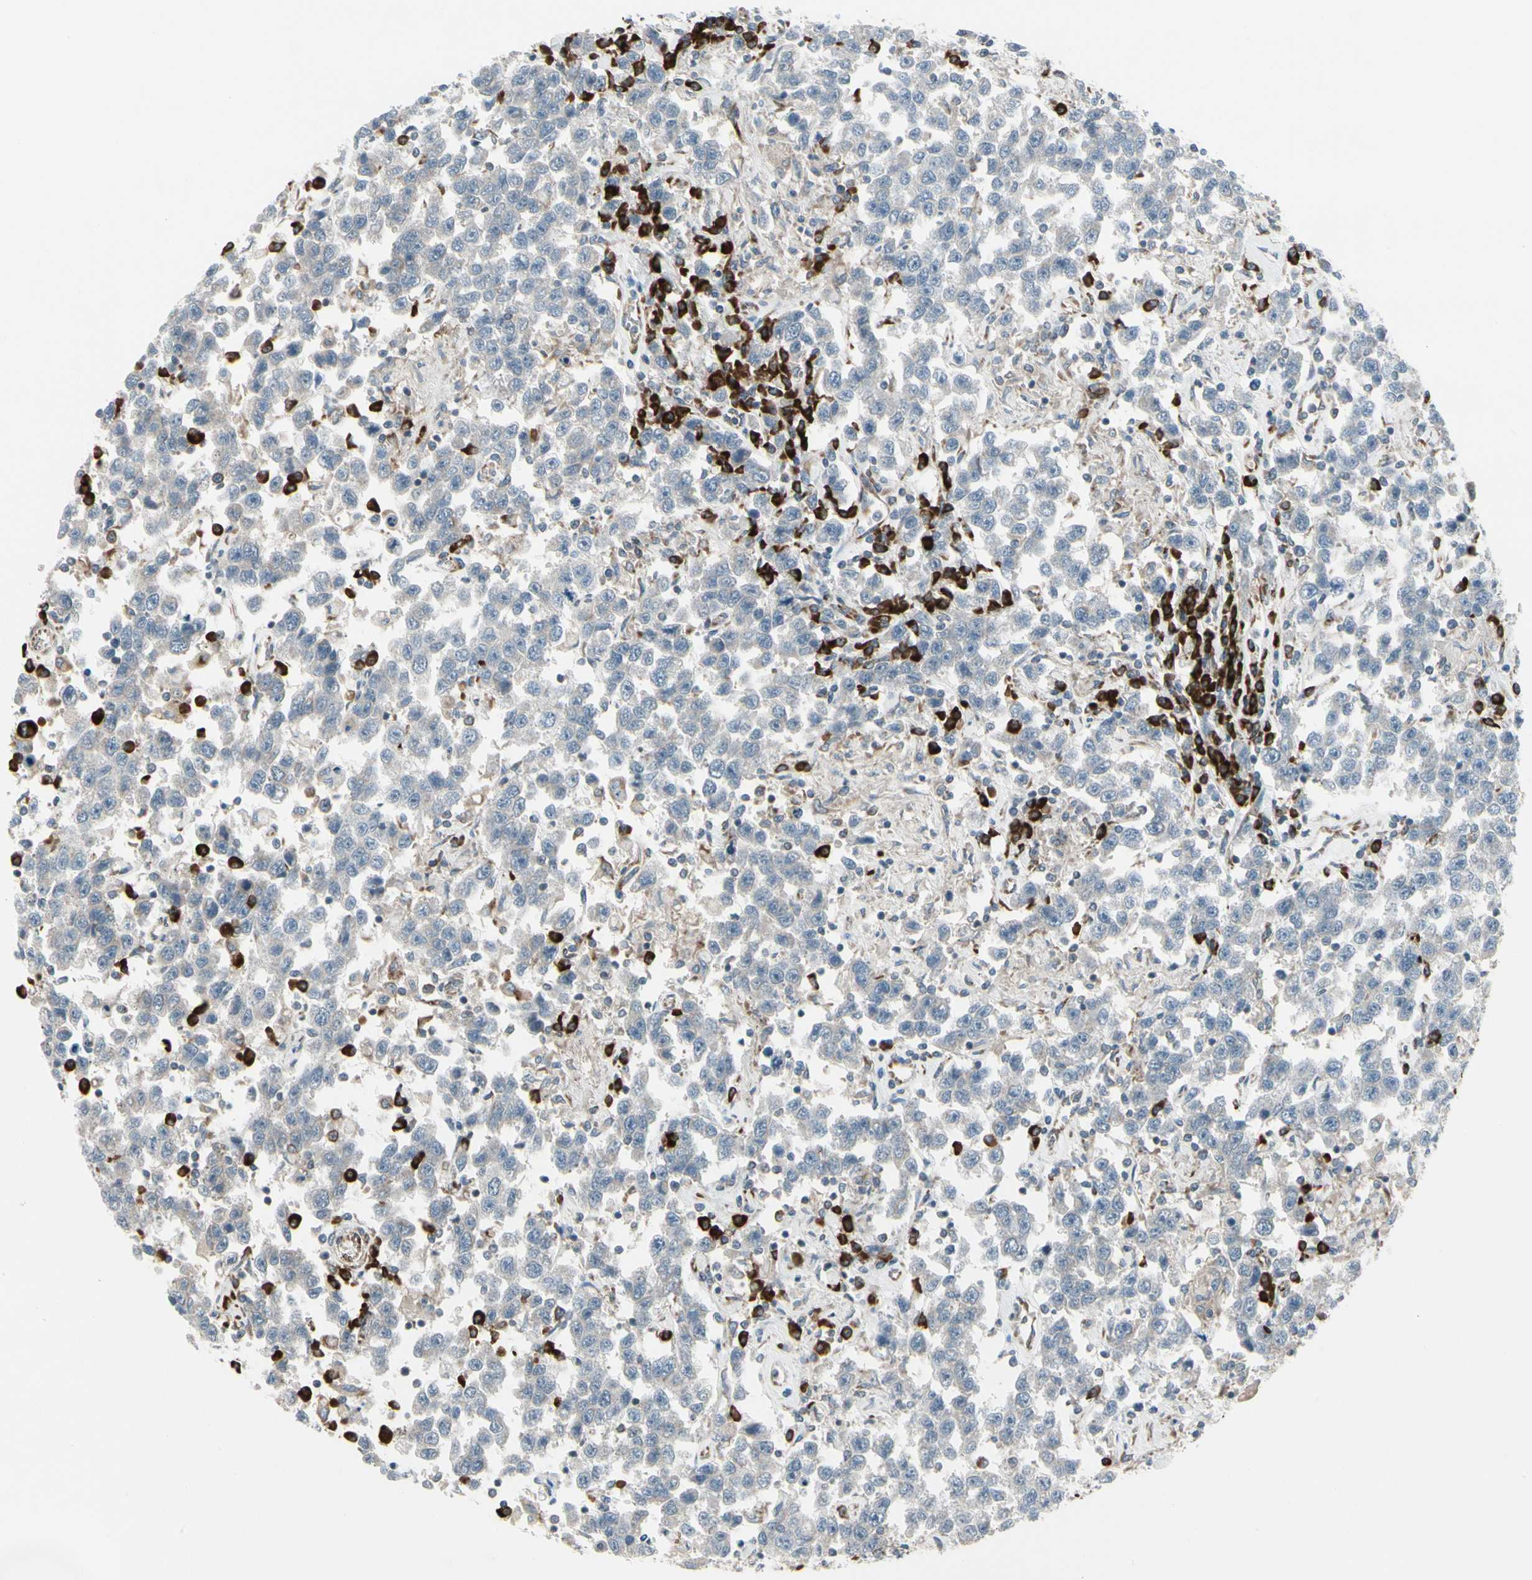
{"staining": {"intensity": "weak", "quantity": "<25%", "location": "cytoplasmic/membranous"}, "tissue": "testis cancer", "cell_type": "Tumor cells", "image_type": "cancer", "snomed": [{"axis": "morphology", "description": "Seminoma, NOS"}, {"axis": "topography", "description": "Testis"}], "caption": "Protein analysis of testis seminoma shows no significant positivity in tumor cells.", "gene": "FNDC3A", "patient": {"sex": "male", "age": 41}}